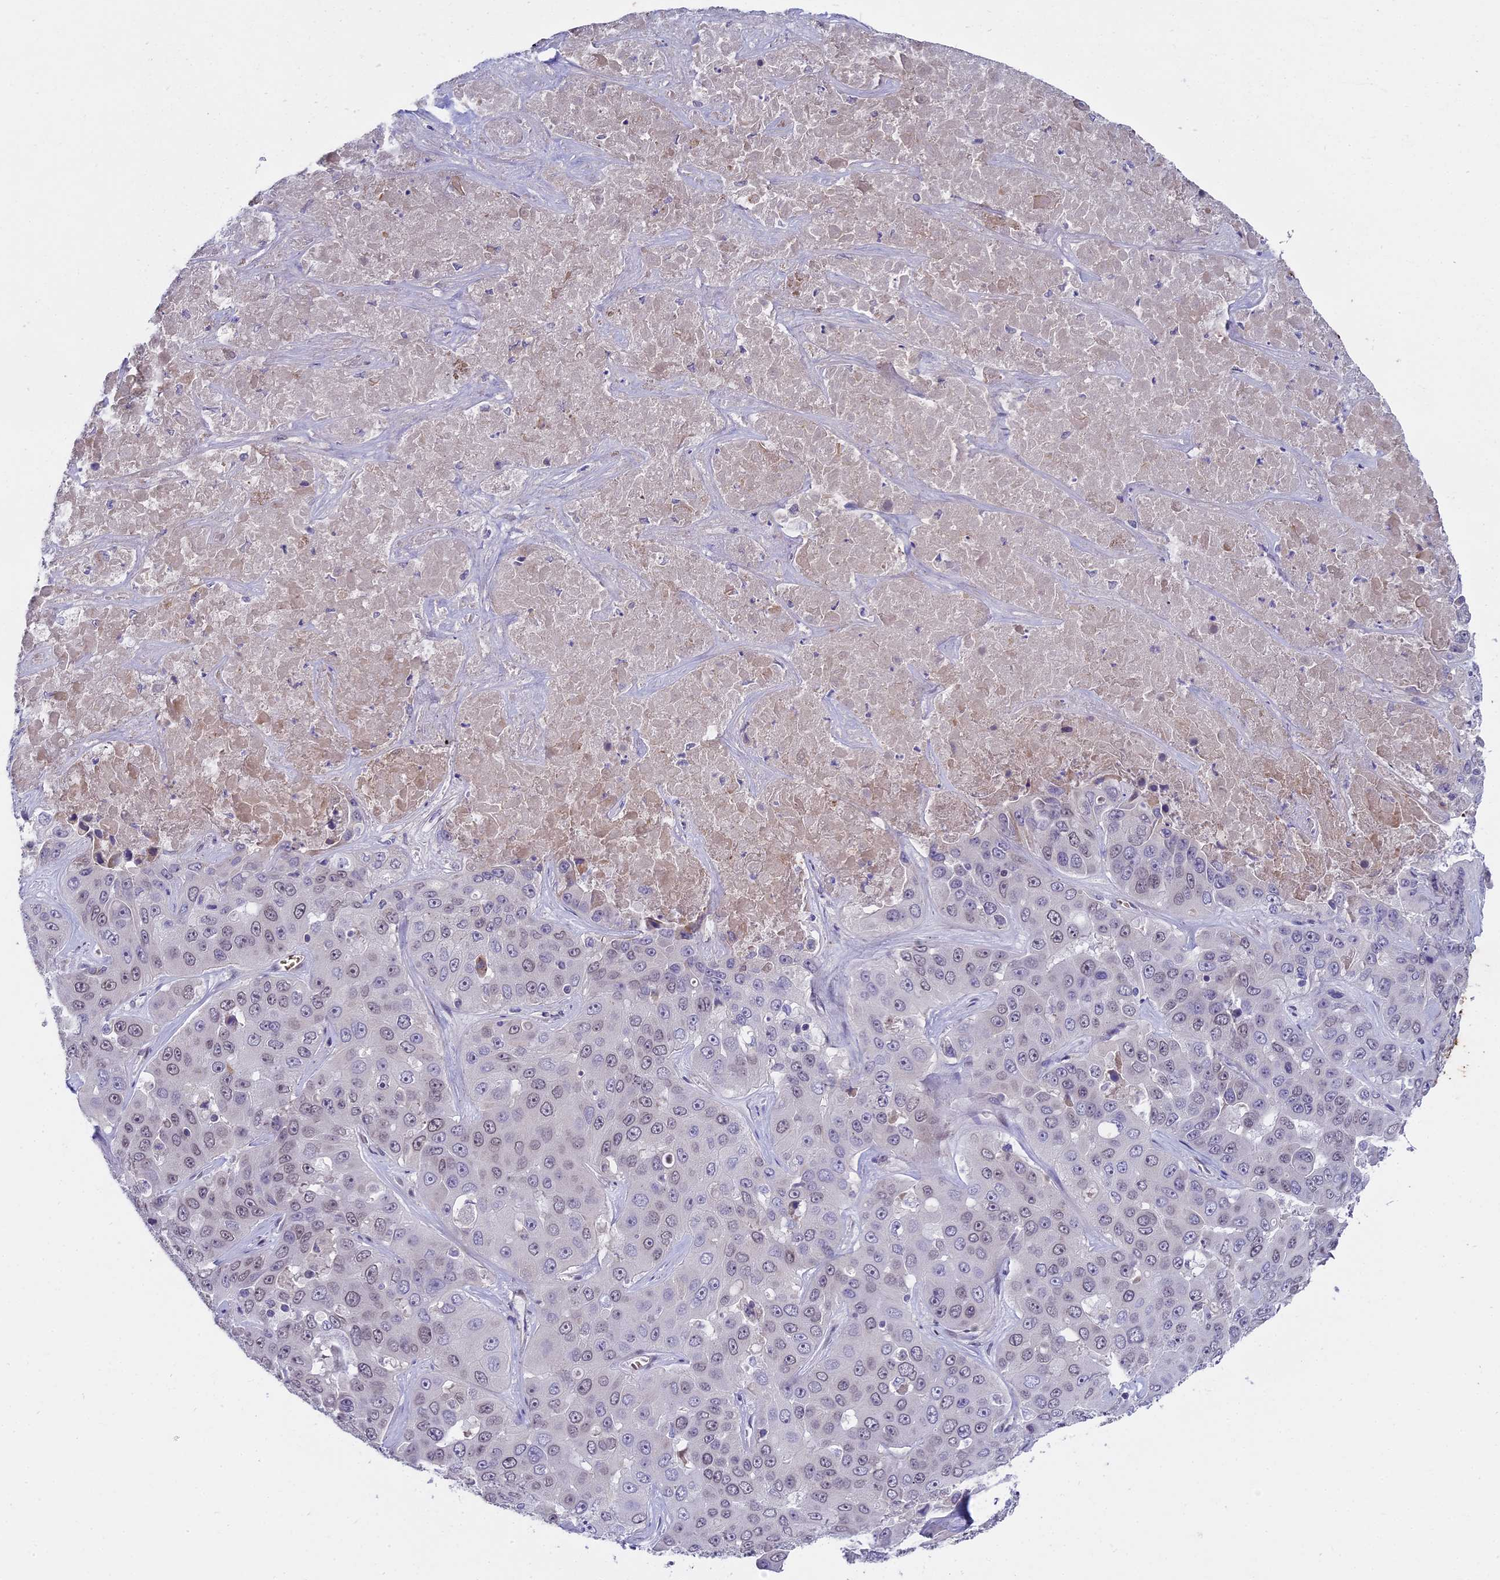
{"staining": {"intensity": "weak", "quantity": "25%-75%", "location": "nuclear"}, "tissue": "liver cancer", "cell_type": "Tumor cells", "image_type": "cancer", "snomed": [{"axis": "morphology", "description": "Cholangiocarcinoma"}, {"axis": "topography", "description": "Liver"}], "caption": "Human liver cancer (cholangiocarcinoma) stained with a brown dye demonstrates weak nuclear positive staining in about 25%-75% of tumor cells.", "gene": "PYGO1", "patient": {"sex": "female", "age": 52}}